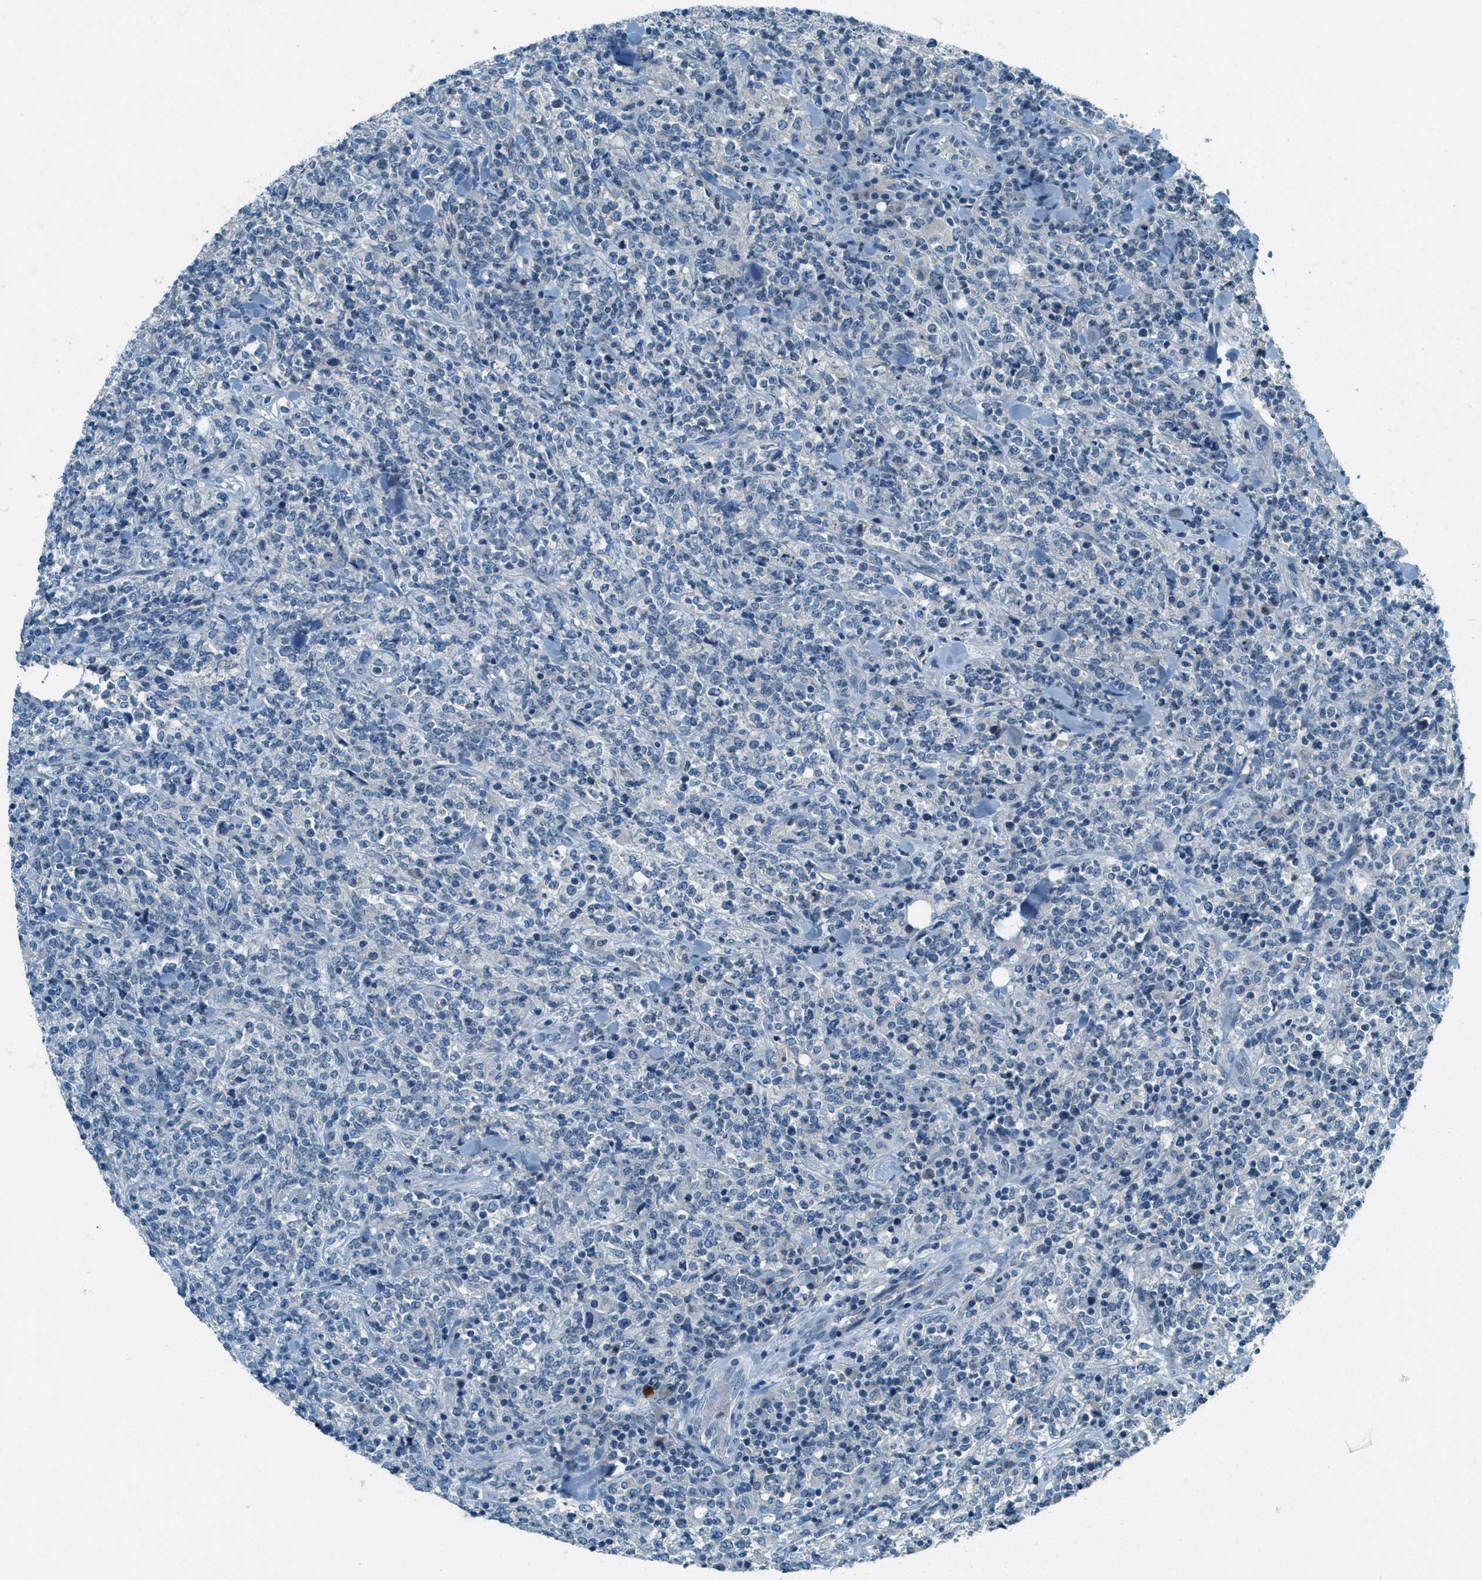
{"staining": {"intensity": "negative", "quantity": "none", "location": "none"}, "tissue": "lymphoma", "cell_type": "Tumor cells", "image_type": "cancer", "snomed": [{"axis": "morphology", "description": "Malignant lymphoma, non-Hodgkin's type, High grade"}, {"axis": "topography", "description": "Soft tissue"}], "caption": "Immunohistochemistry photomicrograph of neoplastic tissue: human malignant lymphoma, non-Hodgkin's type (high-grade) stained with DAB (3,3'-diaminobenzidine) reveals no significant protein positivity in tumor cells.", "gene": "MSLN", "patient": {"sex": "male", "age": 18}}